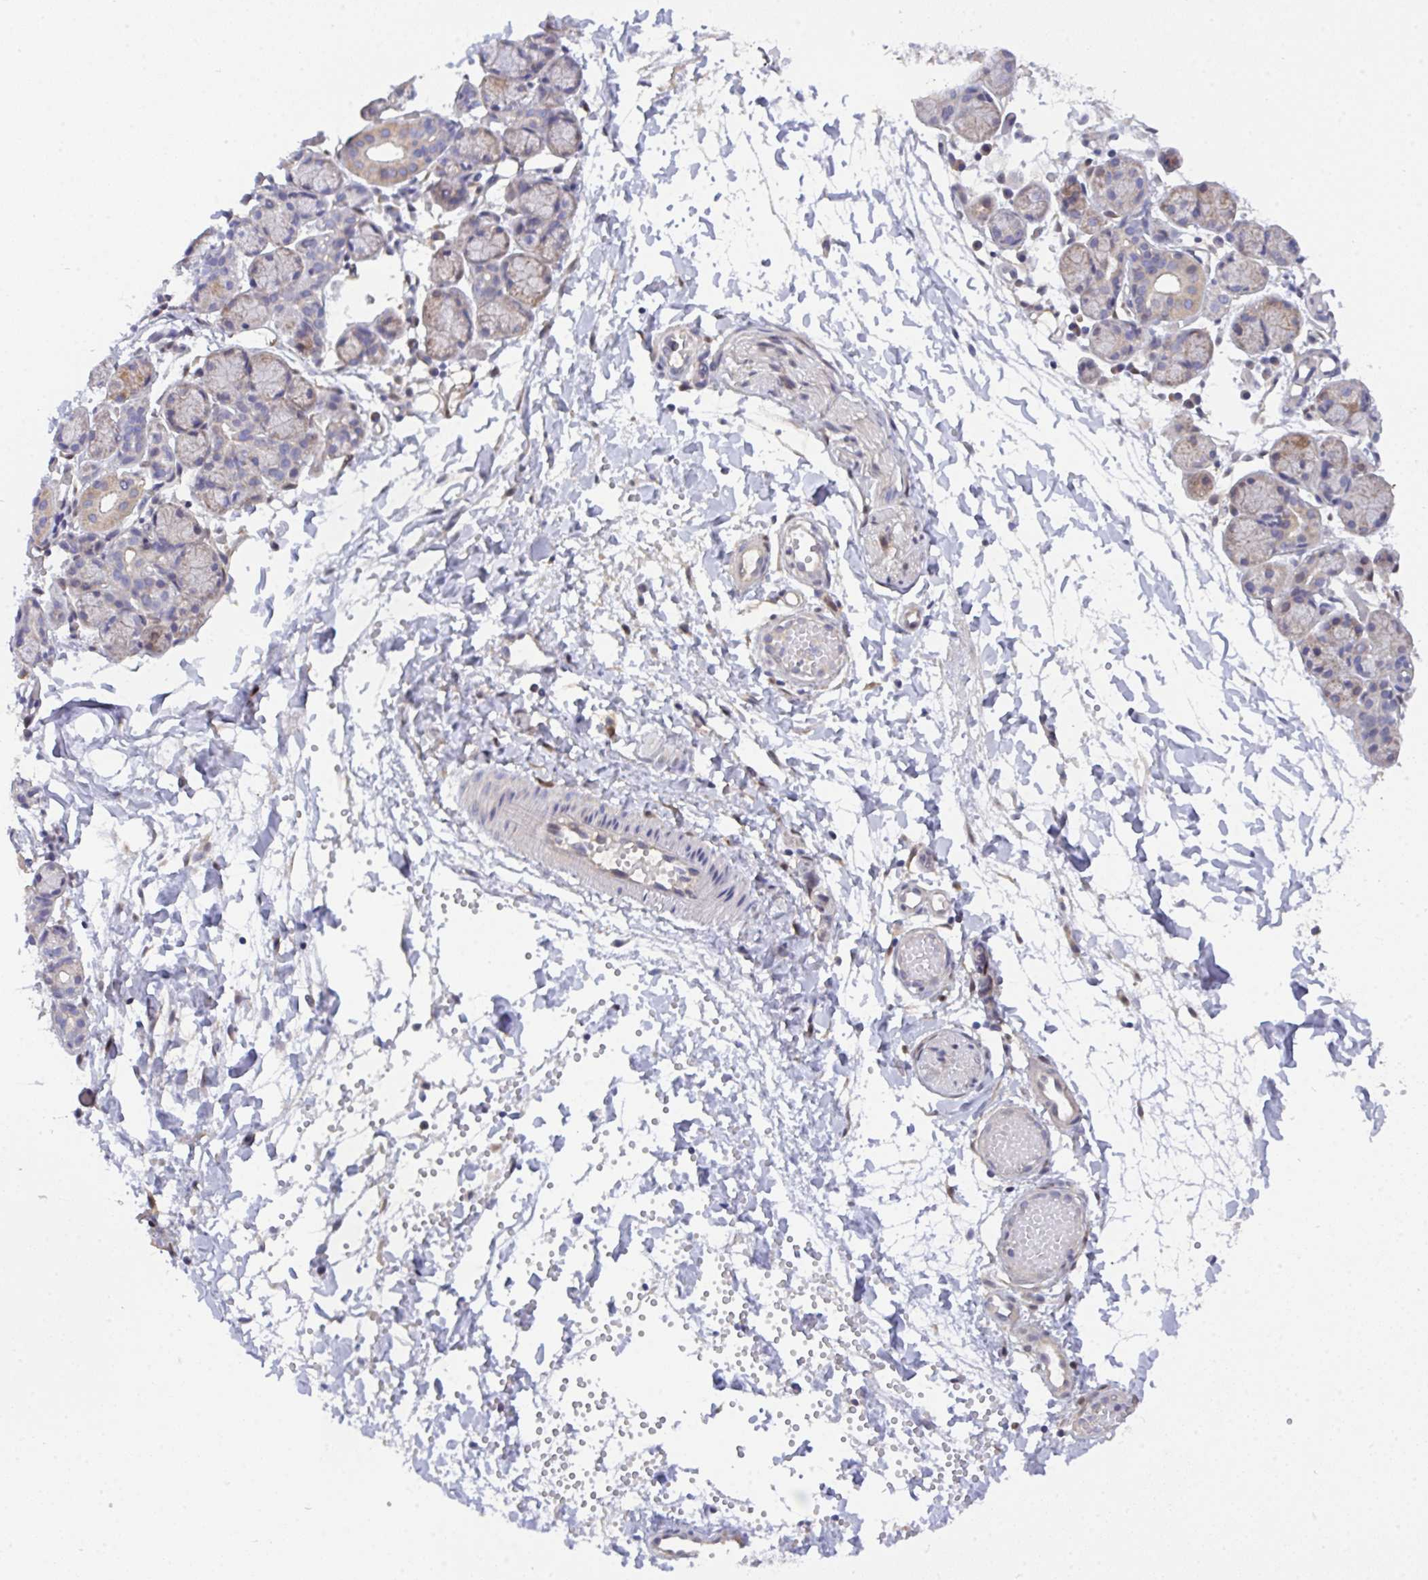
{"staining": {"intensity": "moderate", "quantity": "<25%", "location": "cytoplasmic/membranous"}, "tissue": "salivary gland", "cell_type": "Glandular cells", "image_type": "normal", "snomed": [{"axis": "morphology", "description": "Normal tissue, NOS"}, {"axis": "morphology", "description": "Inflammation, NOS"}, {"axis": "topography", "description": "Lymph node"}, {"axis": "topography", "description": "Salivary gland"}], "caption": "Moderate cytoplasmic/membranous staining is appreciated in approximately <25% of glandular cells in benign salivary gland.", "gene": "L3HYPDH", "patient": {"sex": "male", "age": 3}}